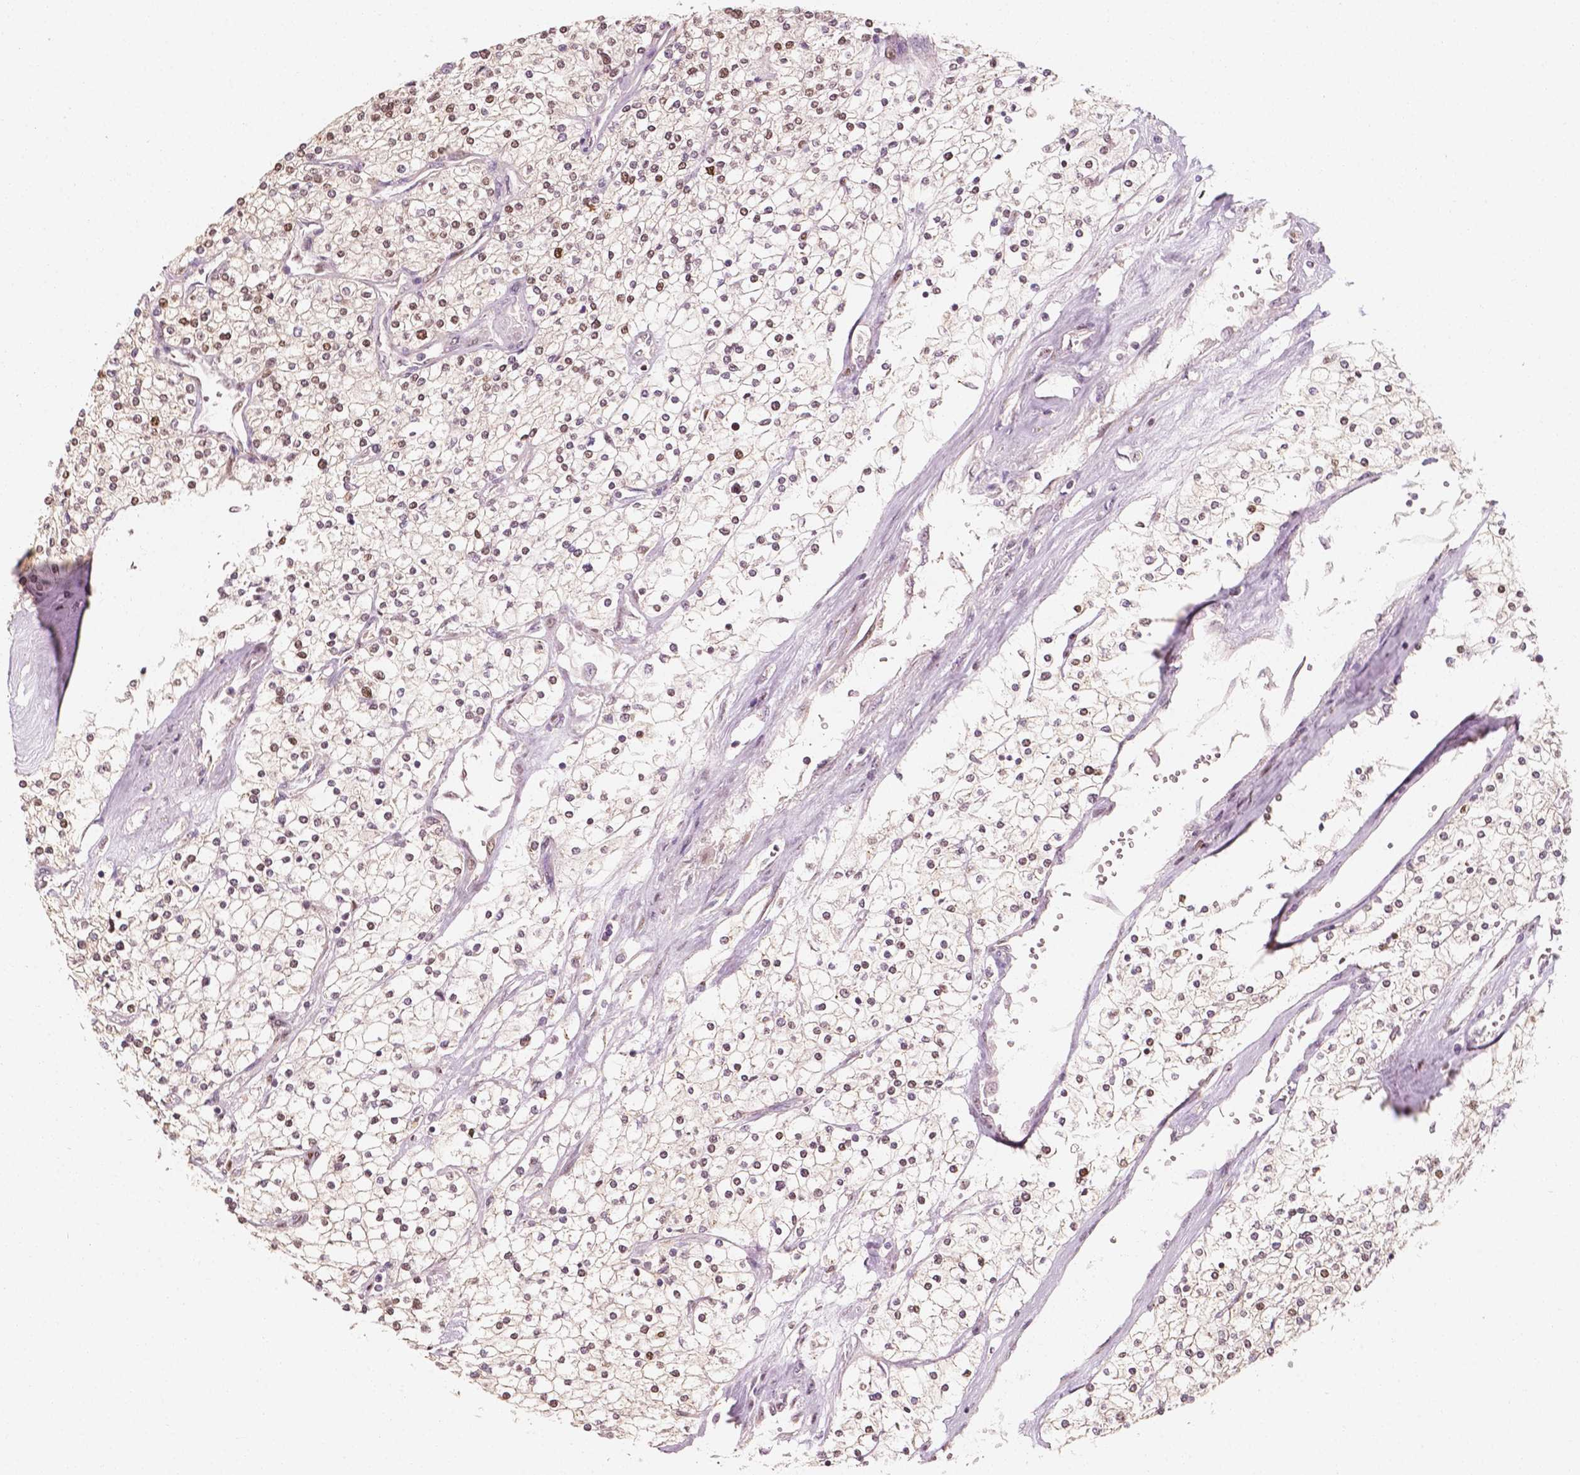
{"staining": {"intensity": "moderate", "quantity": ">75%", "location": "nuclear"}, "tissue": "renal cancer", "cell_type": "Tumor cells", "image_type": "cancer", "snomed": [{"axis": "morphology", "description": "Adenocarcinoma, NOS"}, {"axis": "topography", "description": "Kidney"}], "caption": "There is medium levels of moderate nuclear positivity in tumor cells of adenocarcinoma (renal), as demonstrated by immunohistochemical staining (brown color).", "gene": "TBC1D17", "patient": {"sex": "male", "age": 80}}